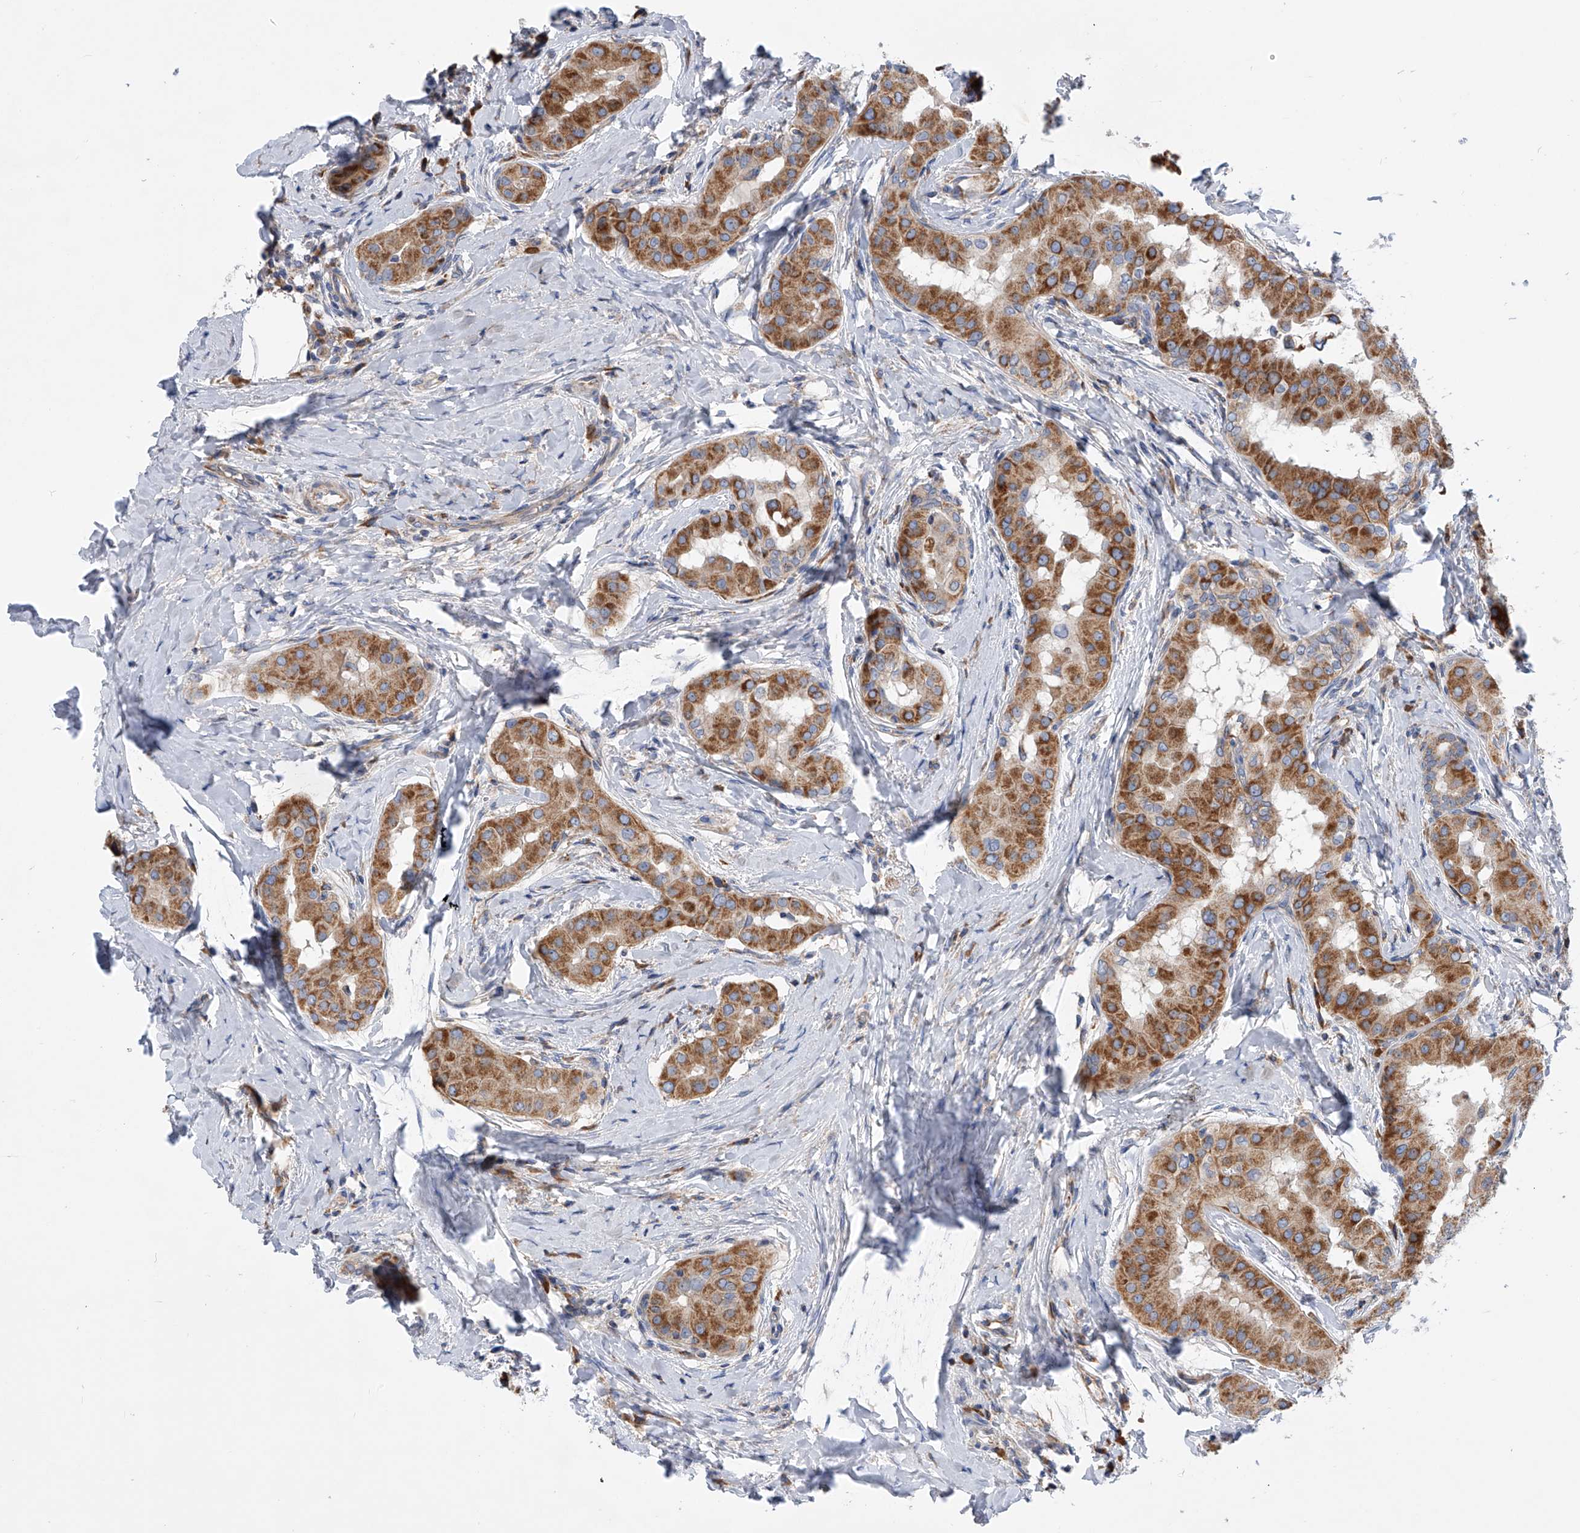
{"staining": {"intensity": "moderate", "quantity": ">75%", "location": "cytoplasmic/membranous"}, "tissue": "thyroid cancer", "cell_type": "Tumor cells", "image_type": "cancer", "snomed": [{"axis": "morphology", "description": "Papillary adenocarcinoma, NOS"}, {"axis": "topography", "description": "Thyroid gland"}], "caption": "Tumor cells demonstrate medium levels of moderate cytoplasmic/membranous expression in approximately >75% of cells in human papillary adenocarcinoma (thyroid).", "gene": "MLYCD", "patient": {"sex": "male", "age": 33}}